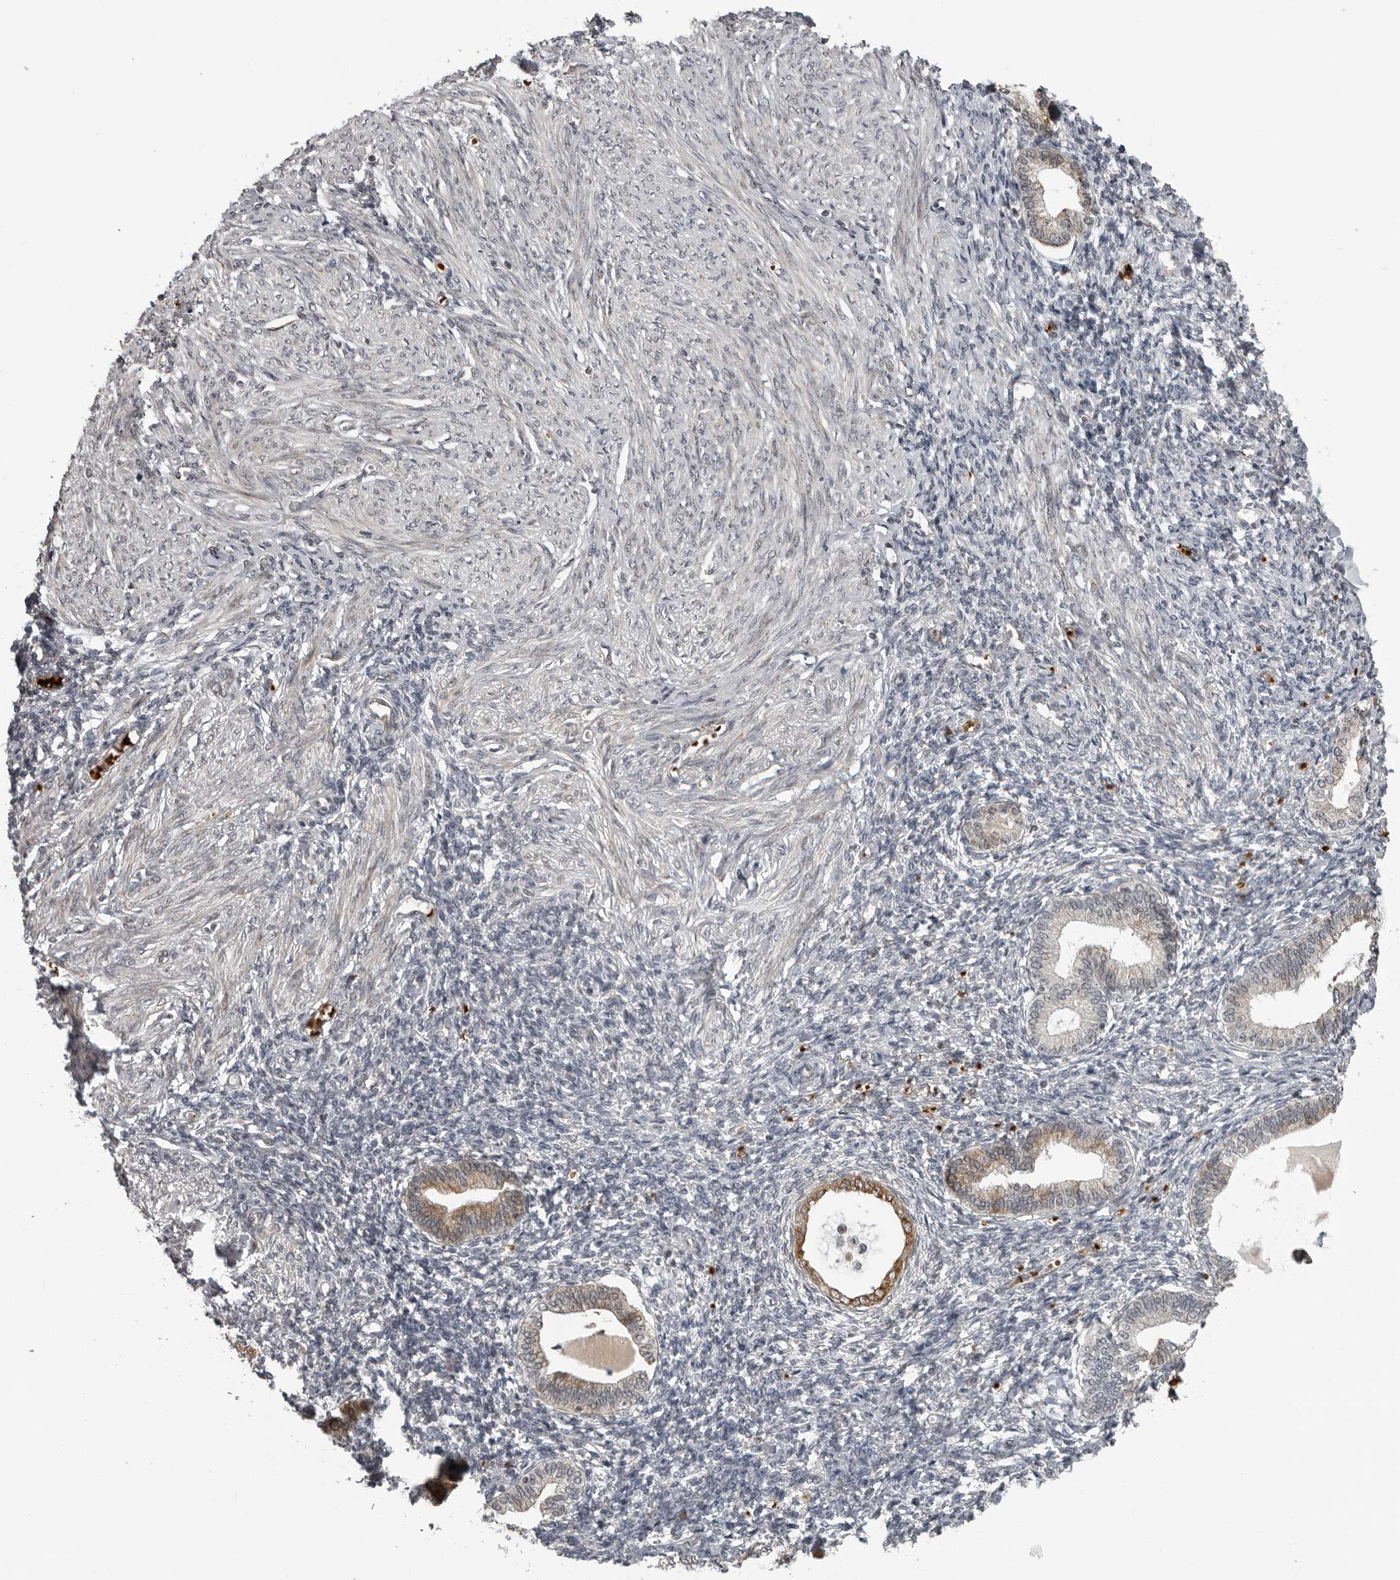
{"staining": {"intensity": "negative", "quantity": "none", "location": "none"}, "tissue": "endometrium", "cell_type": "Cells in endometrial stroma", "image_type": "normal", "snomed": [{"axis": "morphology", "description": "Normal tissue, NOS"}, {"axis": "topography", "description": "Endometrium"}], "caption": "IHC histopathology image of normal endometrium stained for a protein (brown), which displays no expression in cells in endometrial stroma. (DAB IHC visualized using brightfield microscopy, high magnification).", "gene": "THOP1", "patient": {"sex": "female", "age": 77}}